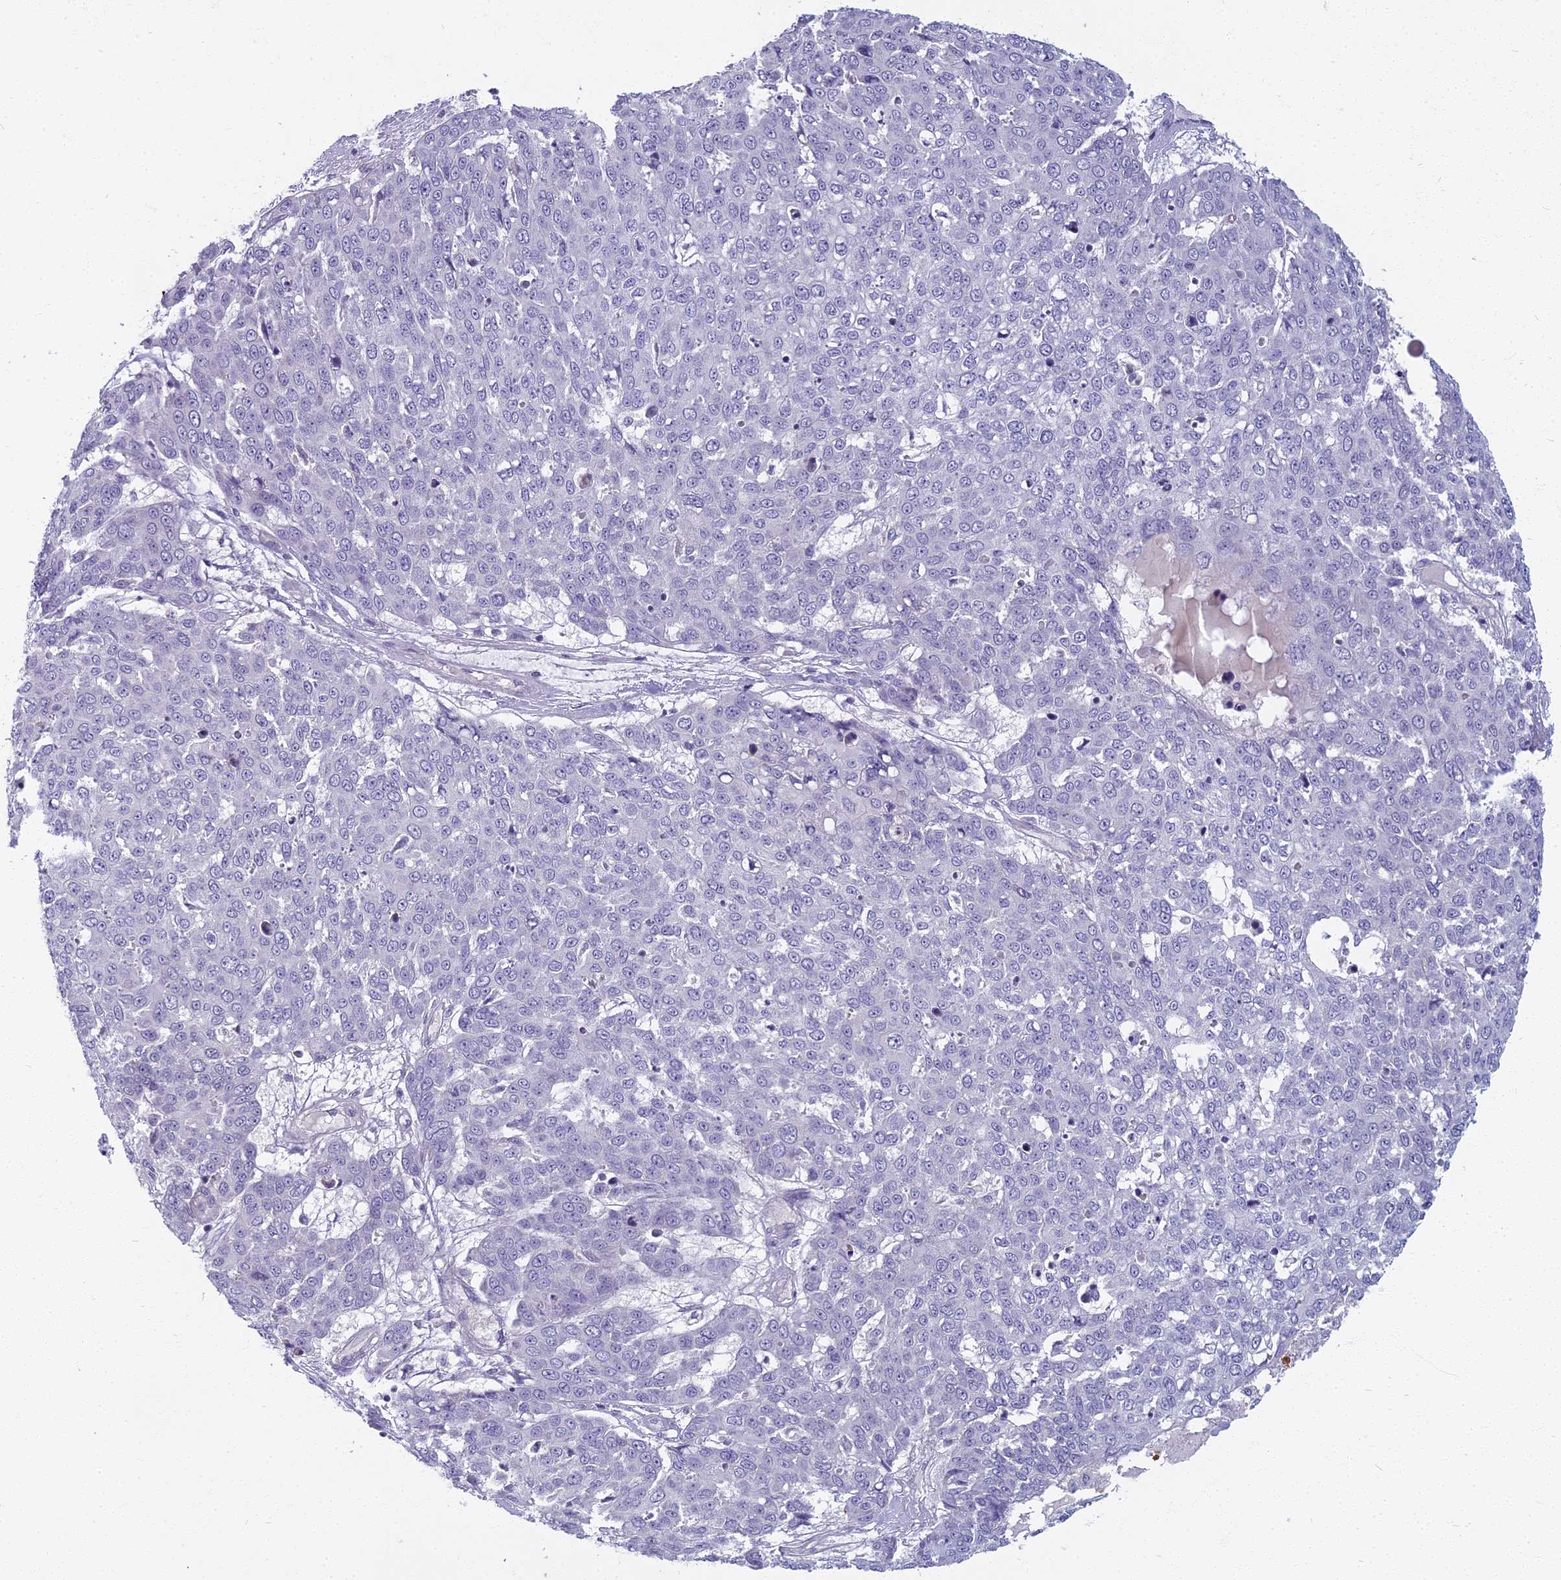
{"staining": {"intensity": "negative", "quantity": "none", "location": "none"}, "tissue": "skin cancer", "cell_type": "Tumor cells", "image_type": "cancer", "snomed": [{"axis": "morphology", "description": "Squamous cell carcinoma, NOS"}, {"axis": "topography", "description": "Skin"}], "caption": "Immunohistochemical staining of human squamous cell carcinoma (skin) reveals no significant expression in tumor cells. Brightfield microscopy of immunohistochemistry (IHC) stained with DAB (brown) and hematoxylin (blue), captured at high magnification.", "gene": "ARL15", "patient": {"sex": "male", "age": 71}}